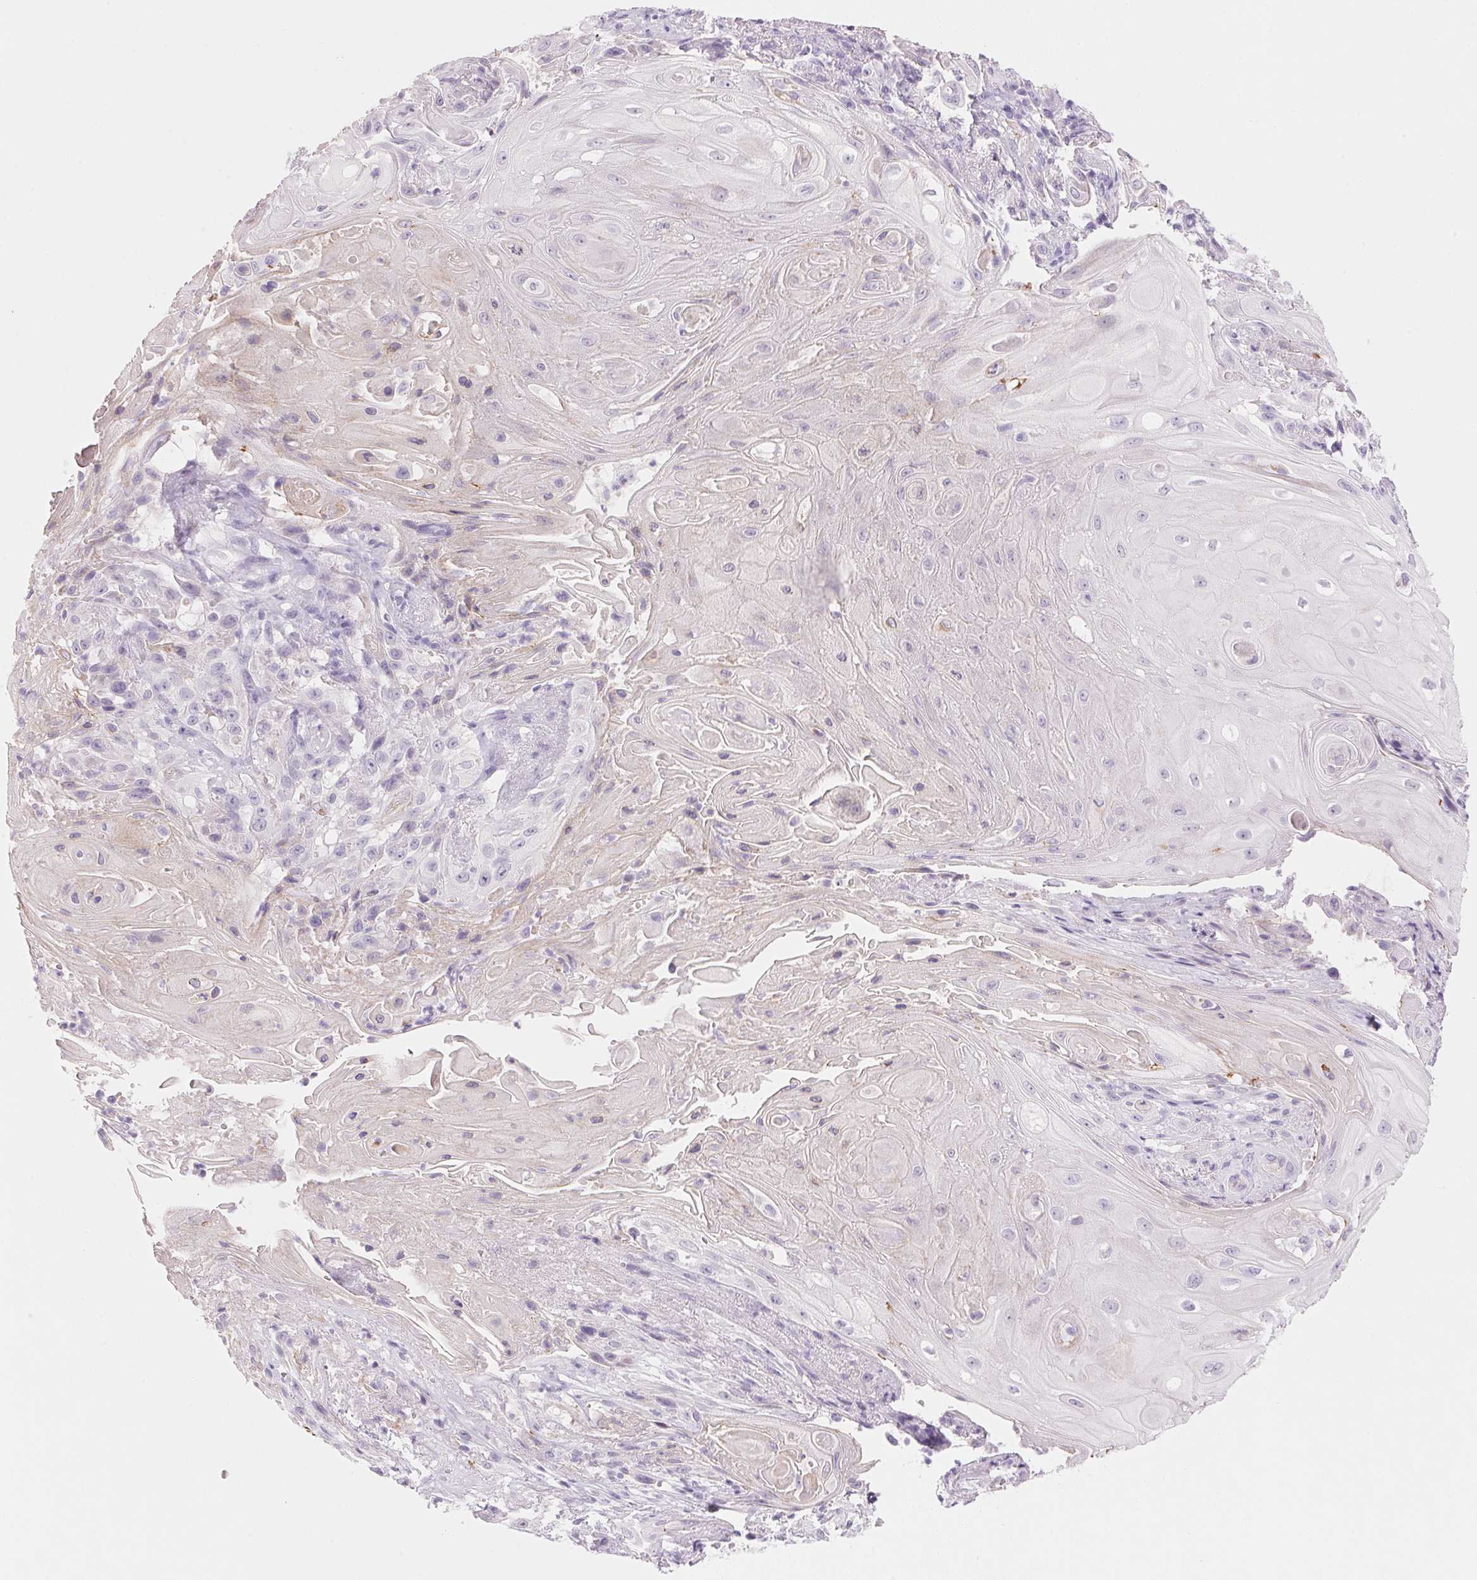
{"staining": {"intensity": "negative", "quantity": "none", "location": "none"}, "tissue": "skin cancer", "cell_type": "Tumor cells", "image_type": "cancer", "snomed": [{"axis": "morphology", "description": "Squamous cell carcinoma, NOS"}, {"axis": "topography", "description": "Skin"}], "caption": "The photomicrograph demonstrates no significant expression in tumor cells of skin cancer (squamous cell carcinoma).", "gene": "CYP11B1", "patient": {"sex": "male", "age": 62}}